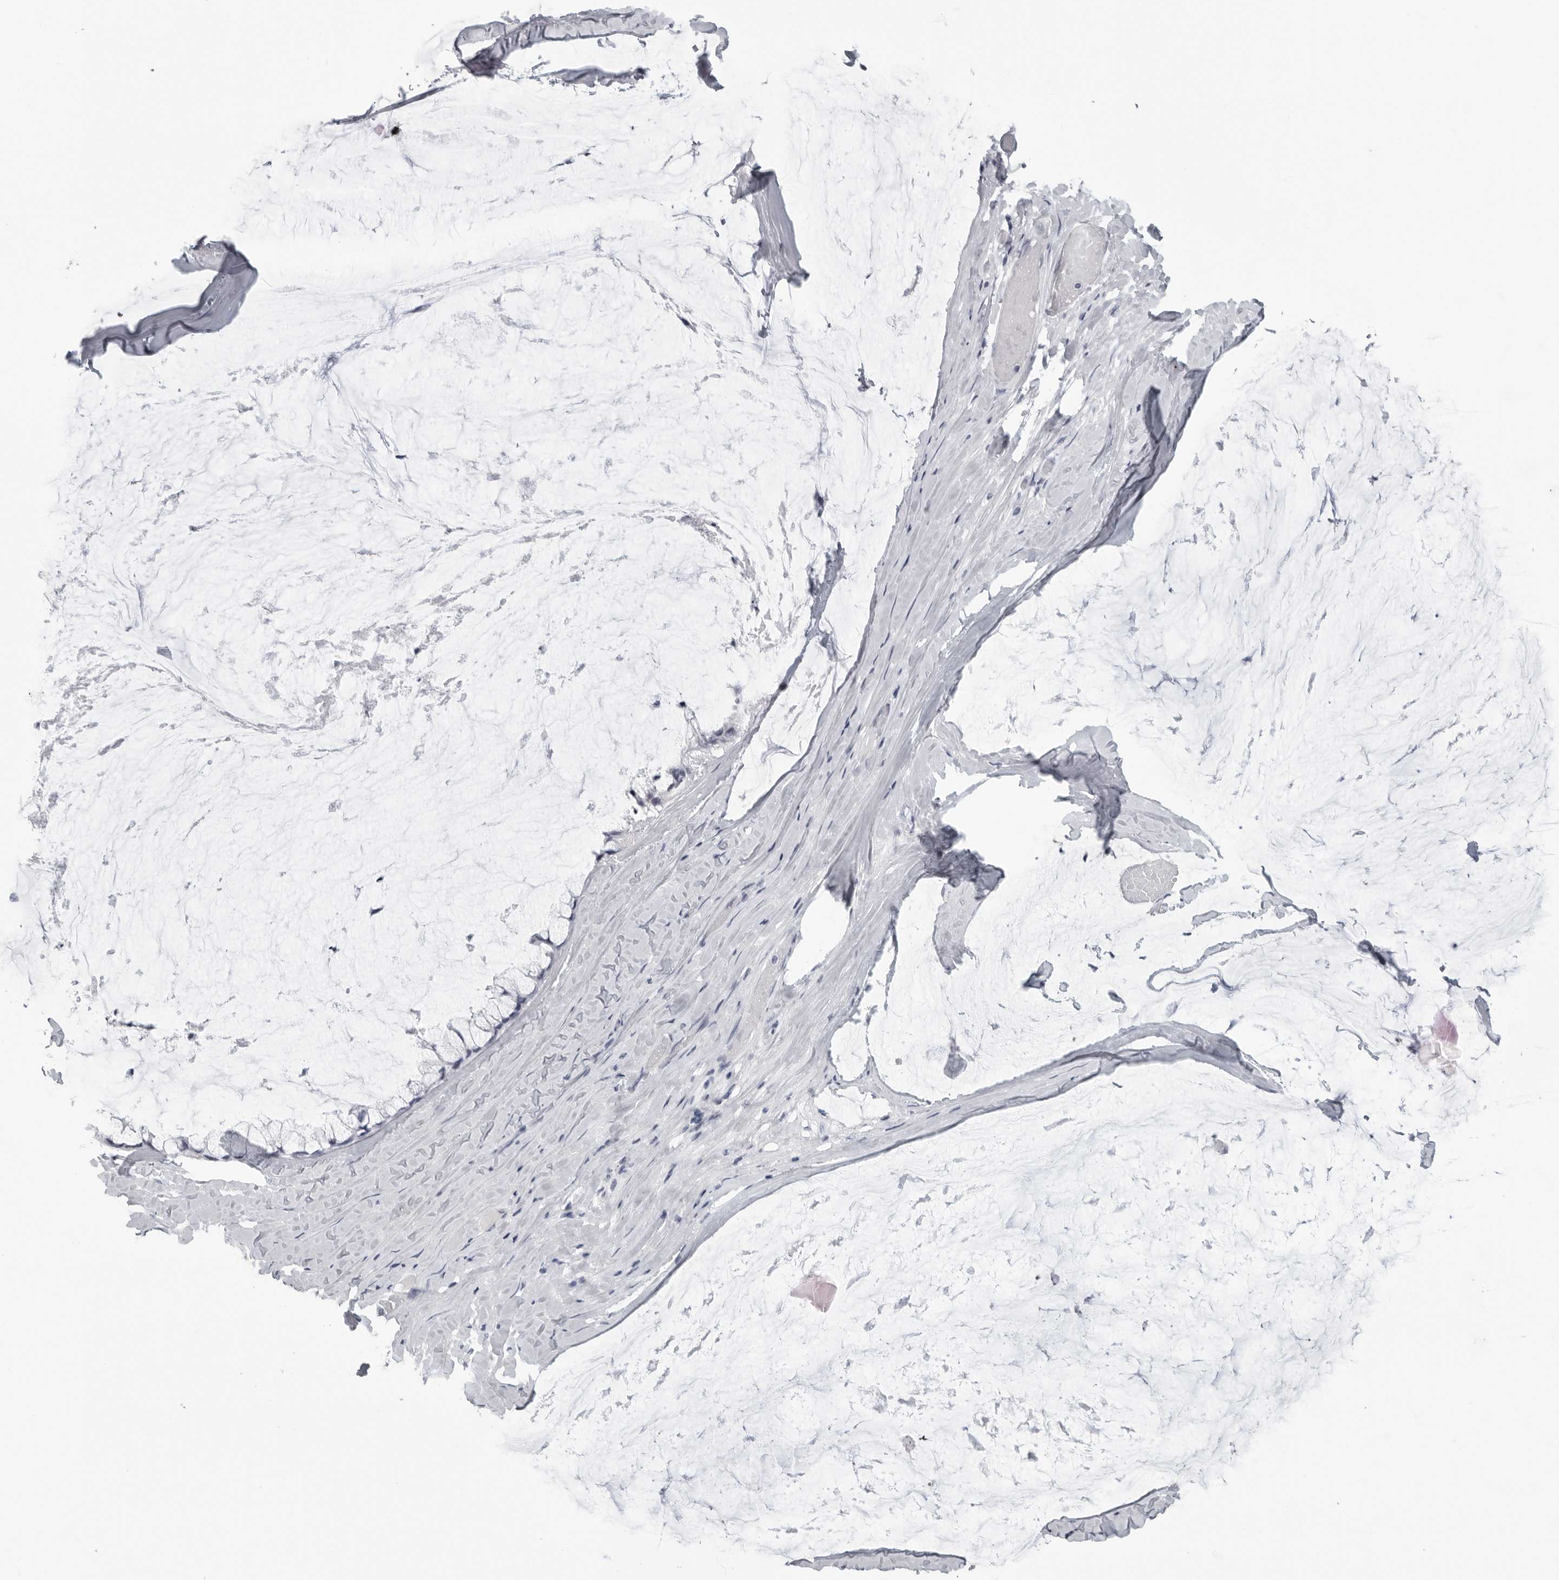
{"staining": {"intensity": "negative", "quantity": "none", "location": "none"}, "tissue": "ovarian cancer", "cell_type": "Tumor cells", "image_type": "cancer", "snomed": [{"axis": "morphology", "description": "Cystadenocarcinoma, mucinous, NOS"}, {"axis": "topography", "description": "Ovary"}], "caption": "Immunohistochemistry photomicrograph of human ovarian cancer (mucinous cystadenocarcinoma) stained for a protein (brown), which shows no expression in tumor cells.", "gene": "OPLAH", "patient": {"sex": "female", "age": 39}}